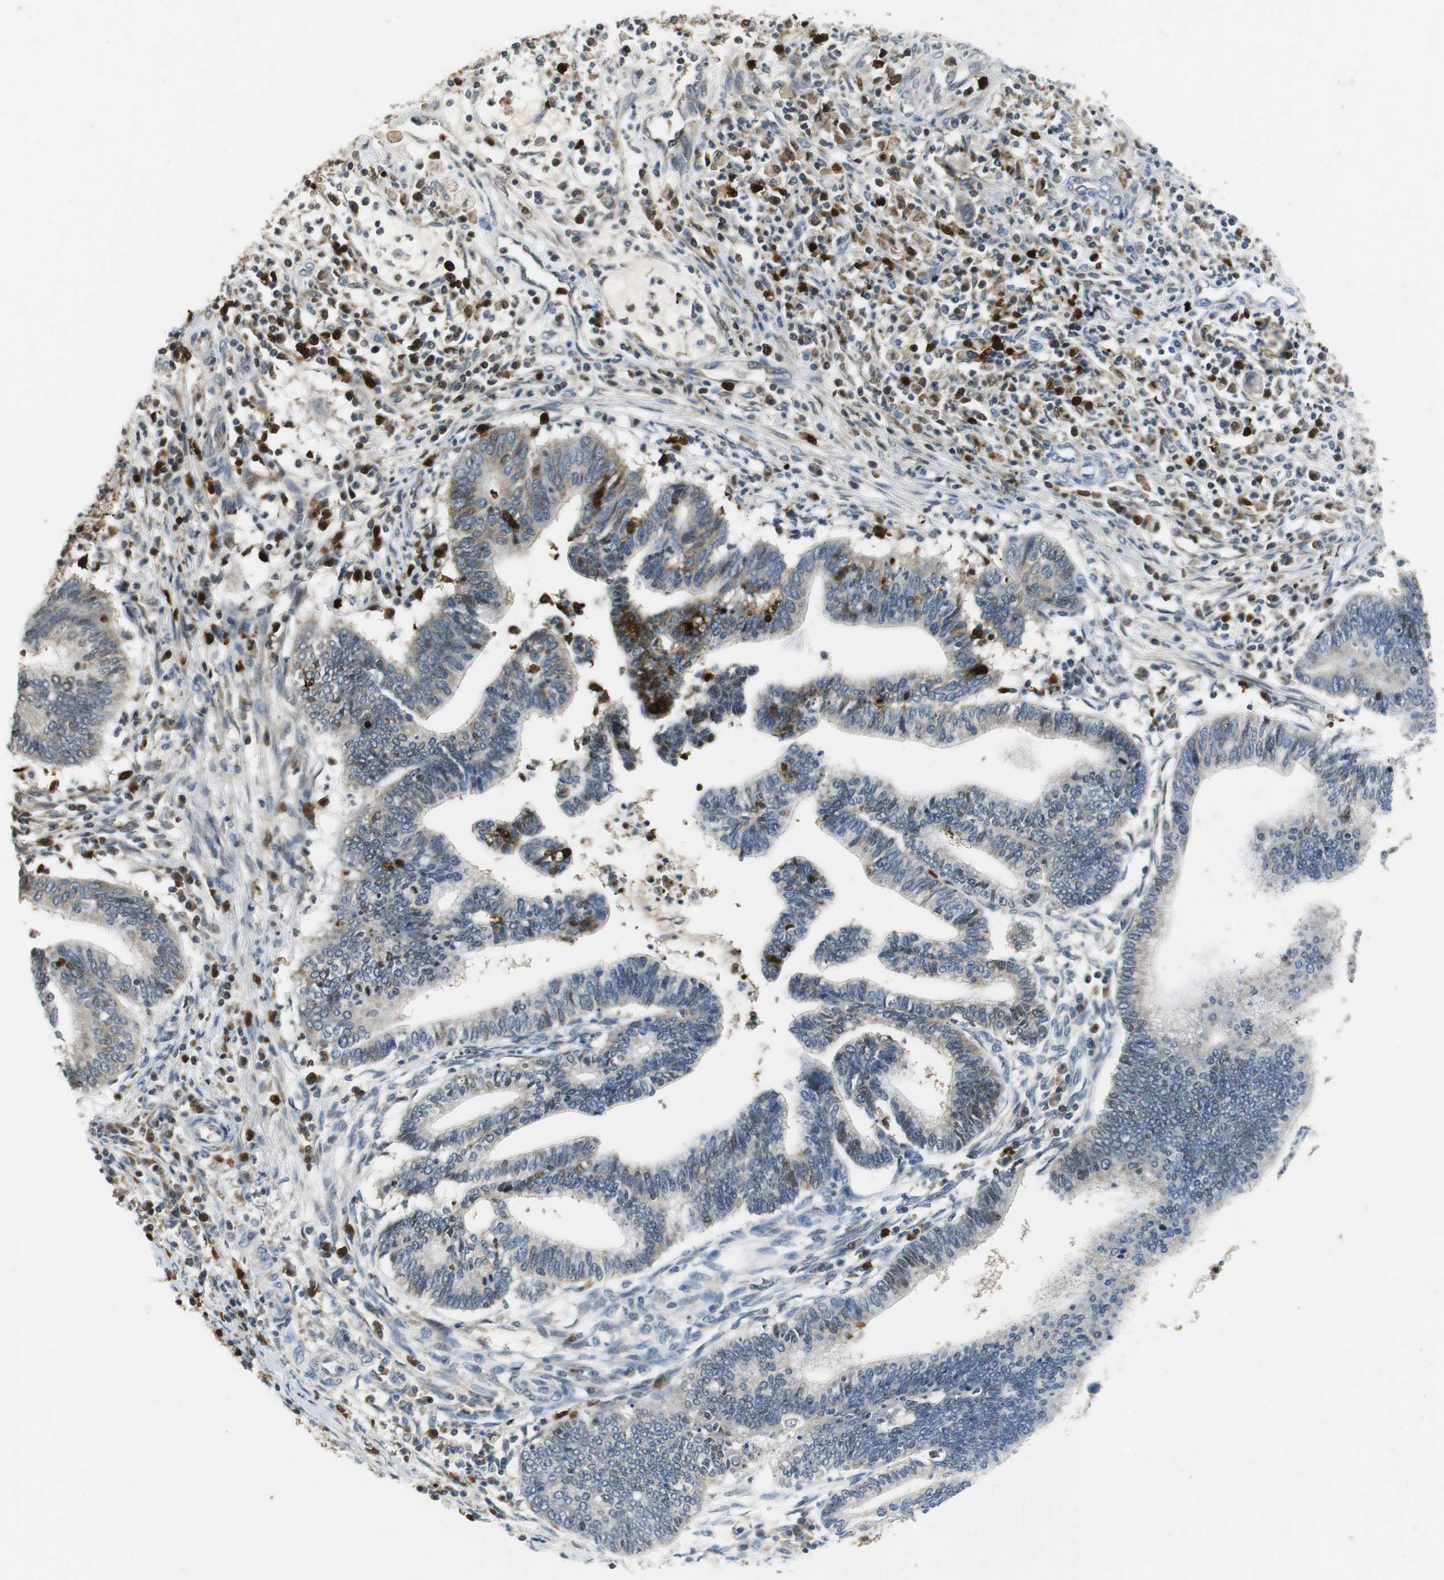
{"staining": {"intensity": "weak", "quantity": "25%-75%", "location": "cytoplasmic/membranous,nuclear"}, "tissue": "cervical cancer", "cell_type": "Tumor cells", "image_type": "cancer", "snomed": [{"axis": "morphology", "description": "Adenocarcinoma, NOS"}, {"axis": "topography", "description": "Cervix"}], "caption": "Protein staining exhibits weak cytoplasmic/membranous and nuclear staining in approximately 25%-75% of tumor cells in adenocarcinoma (cervical).", "gene": "ORM1", "patient": {"sex": "female", "age": 36}}